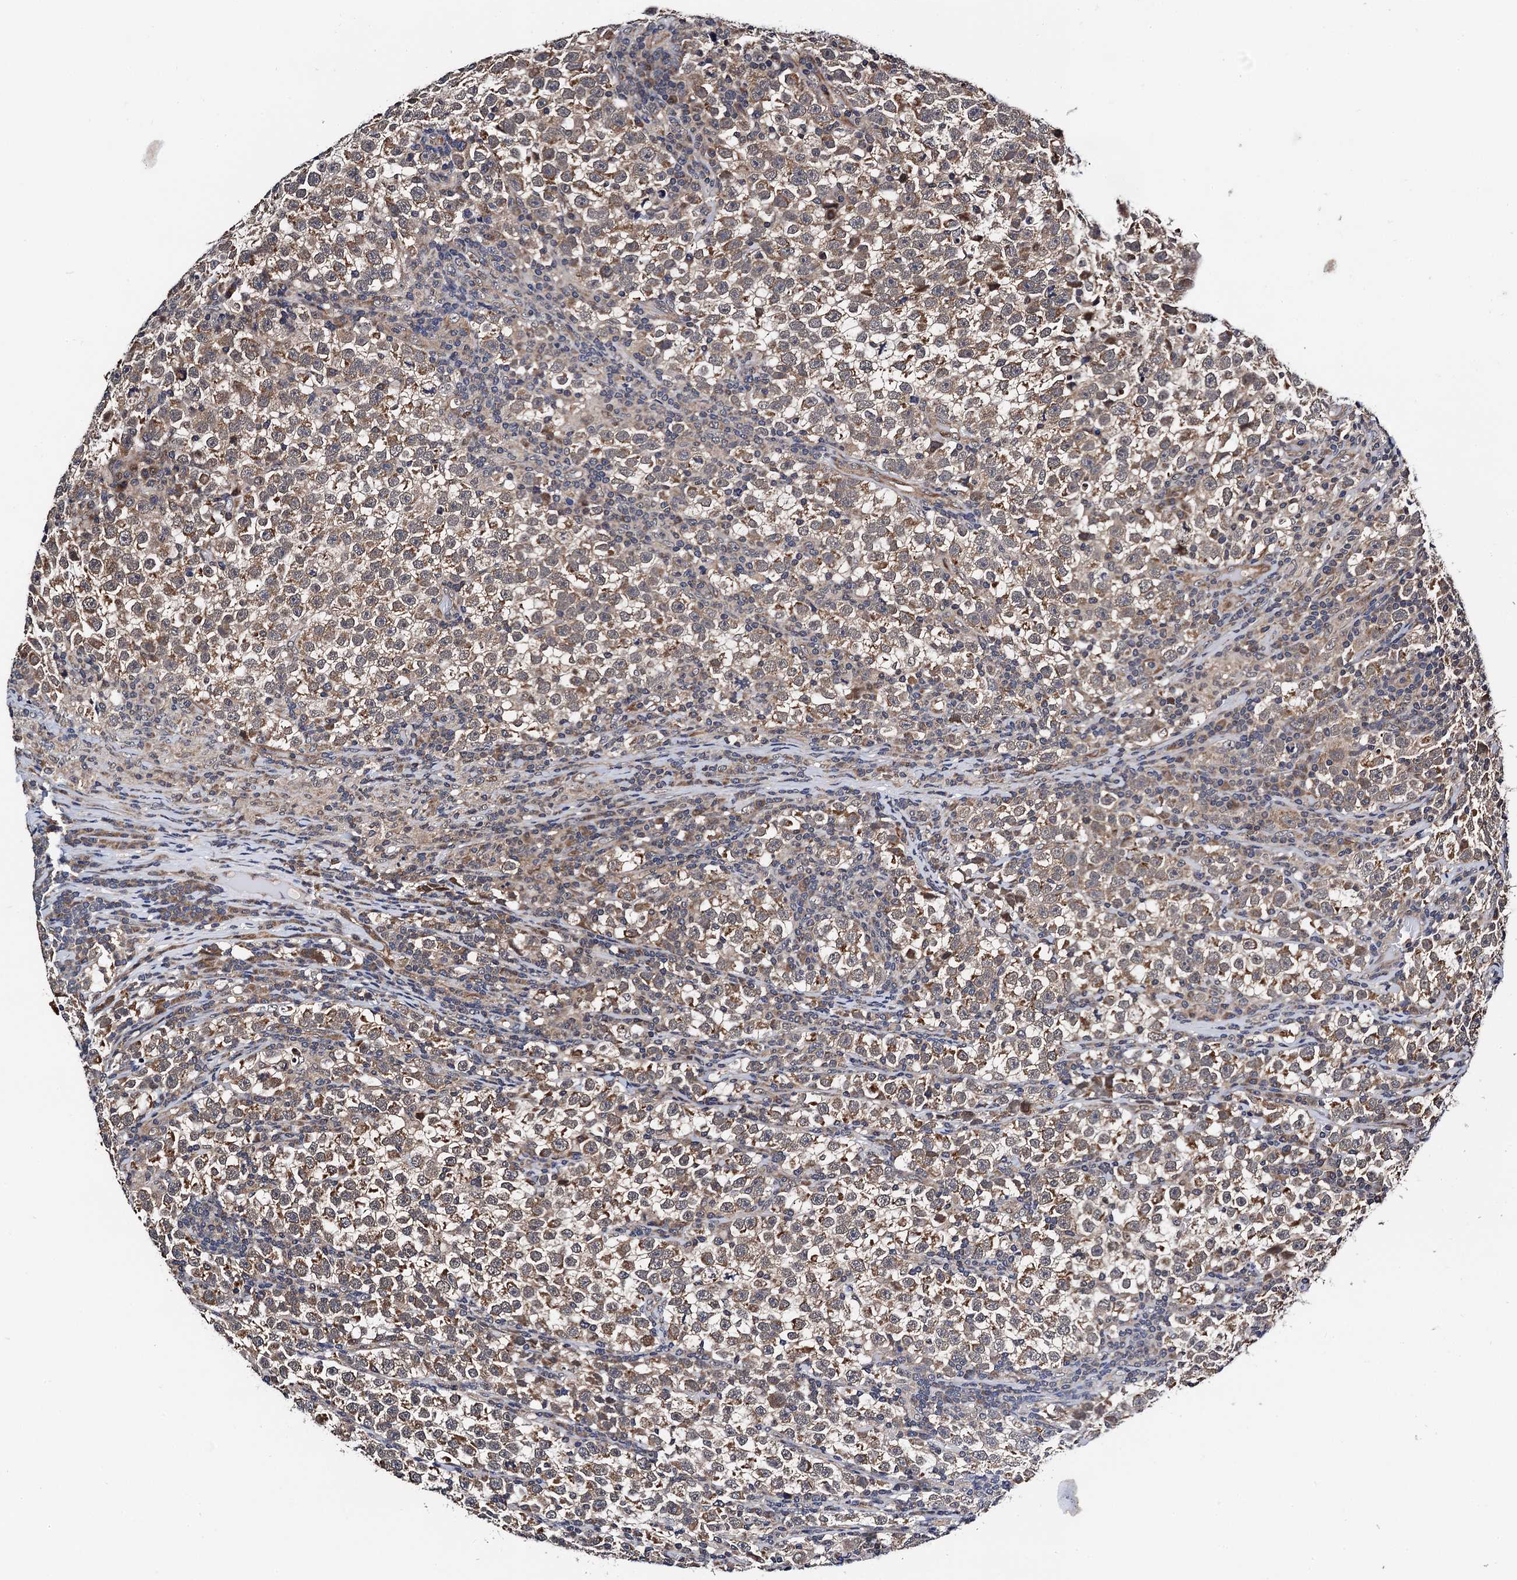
{"staining": {"intensity": "moderate", "quantity": ">75%", "location": "cytoplasmic/membranous,nuclear"}, "tissue": "testis cancer", "cell_type": "Tumor cells", "image_type": "cancer", "snomed": [{"axis": "morphology", "description": "Normal tissue, NOS"}, {"axis": "morphology", "description": "Seminoma, NOS"}, {"axis": "topography", "description": "Testis"}], "caption": "Immunohistochemical staining of human testis cancer (seminoma) shows moderate cytoplasmic/membranous and nuclear protein positivity in about >75% of tumor cells.", "gene": "NAA16", "patient": {"sex": "male", "age": 43}}